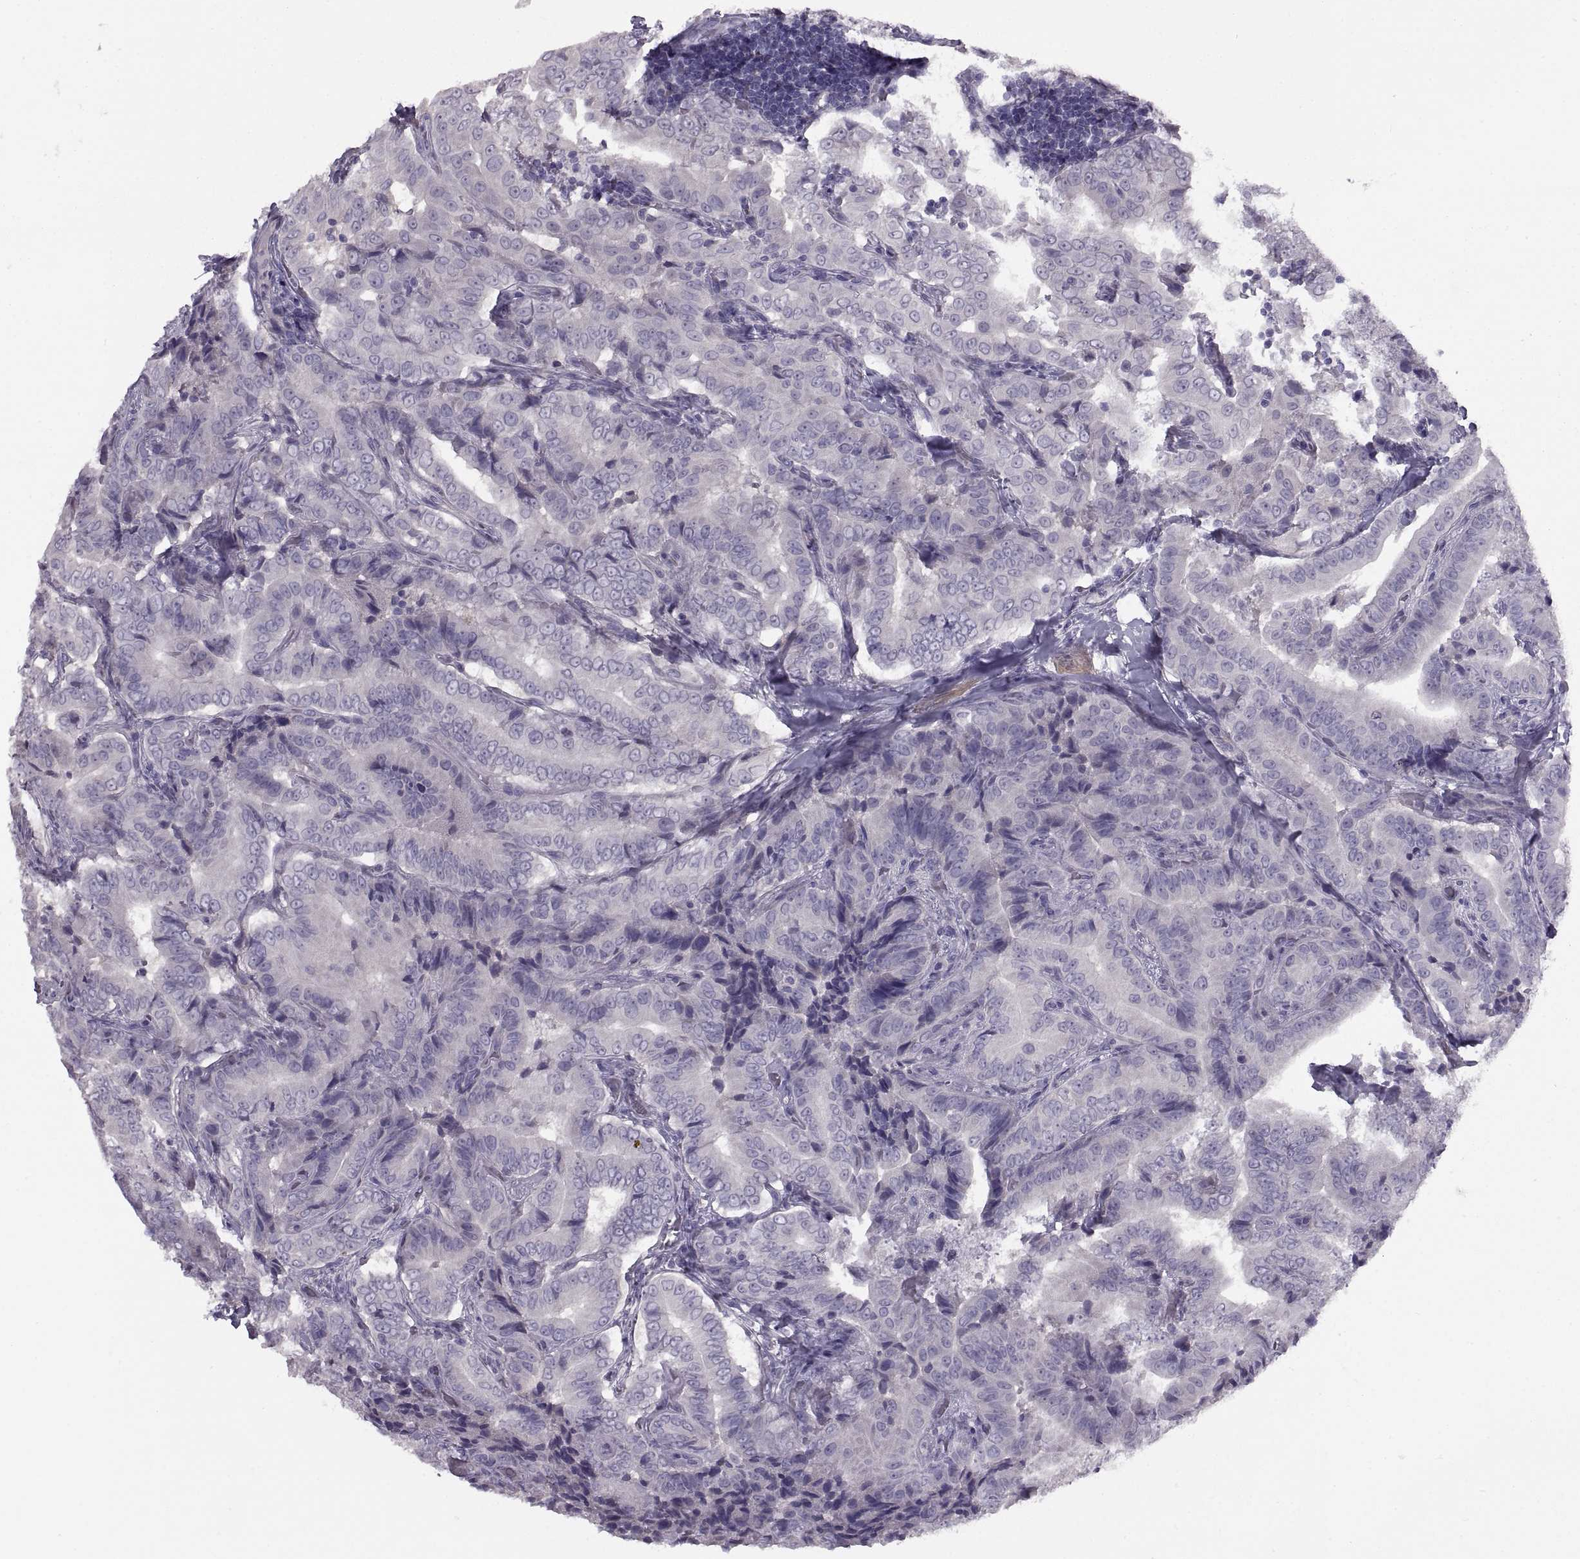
{"staining": {"intensity": "negative", "quantity": "none", "location": "none"}, "tissue": "thyroid cancer", "cell_type": "Tumor cells", "image_type": "cancer", "snomed": [{"axis": "morphology", "description": "Papillary adenocarcinoma, NOS"}, {"axis": "topography", "description": "Thyroid gland"}], "caption": "Immunohistochemistry image of neoplastic tissue: papillary adenocarcinoma (thyroid) stained with DAB (3,3'-diaminobenzidine) displays no significant protein expression in tumor cells.", "gene": "BSPH1", "patient": {"sex": "male", "age": 61}}